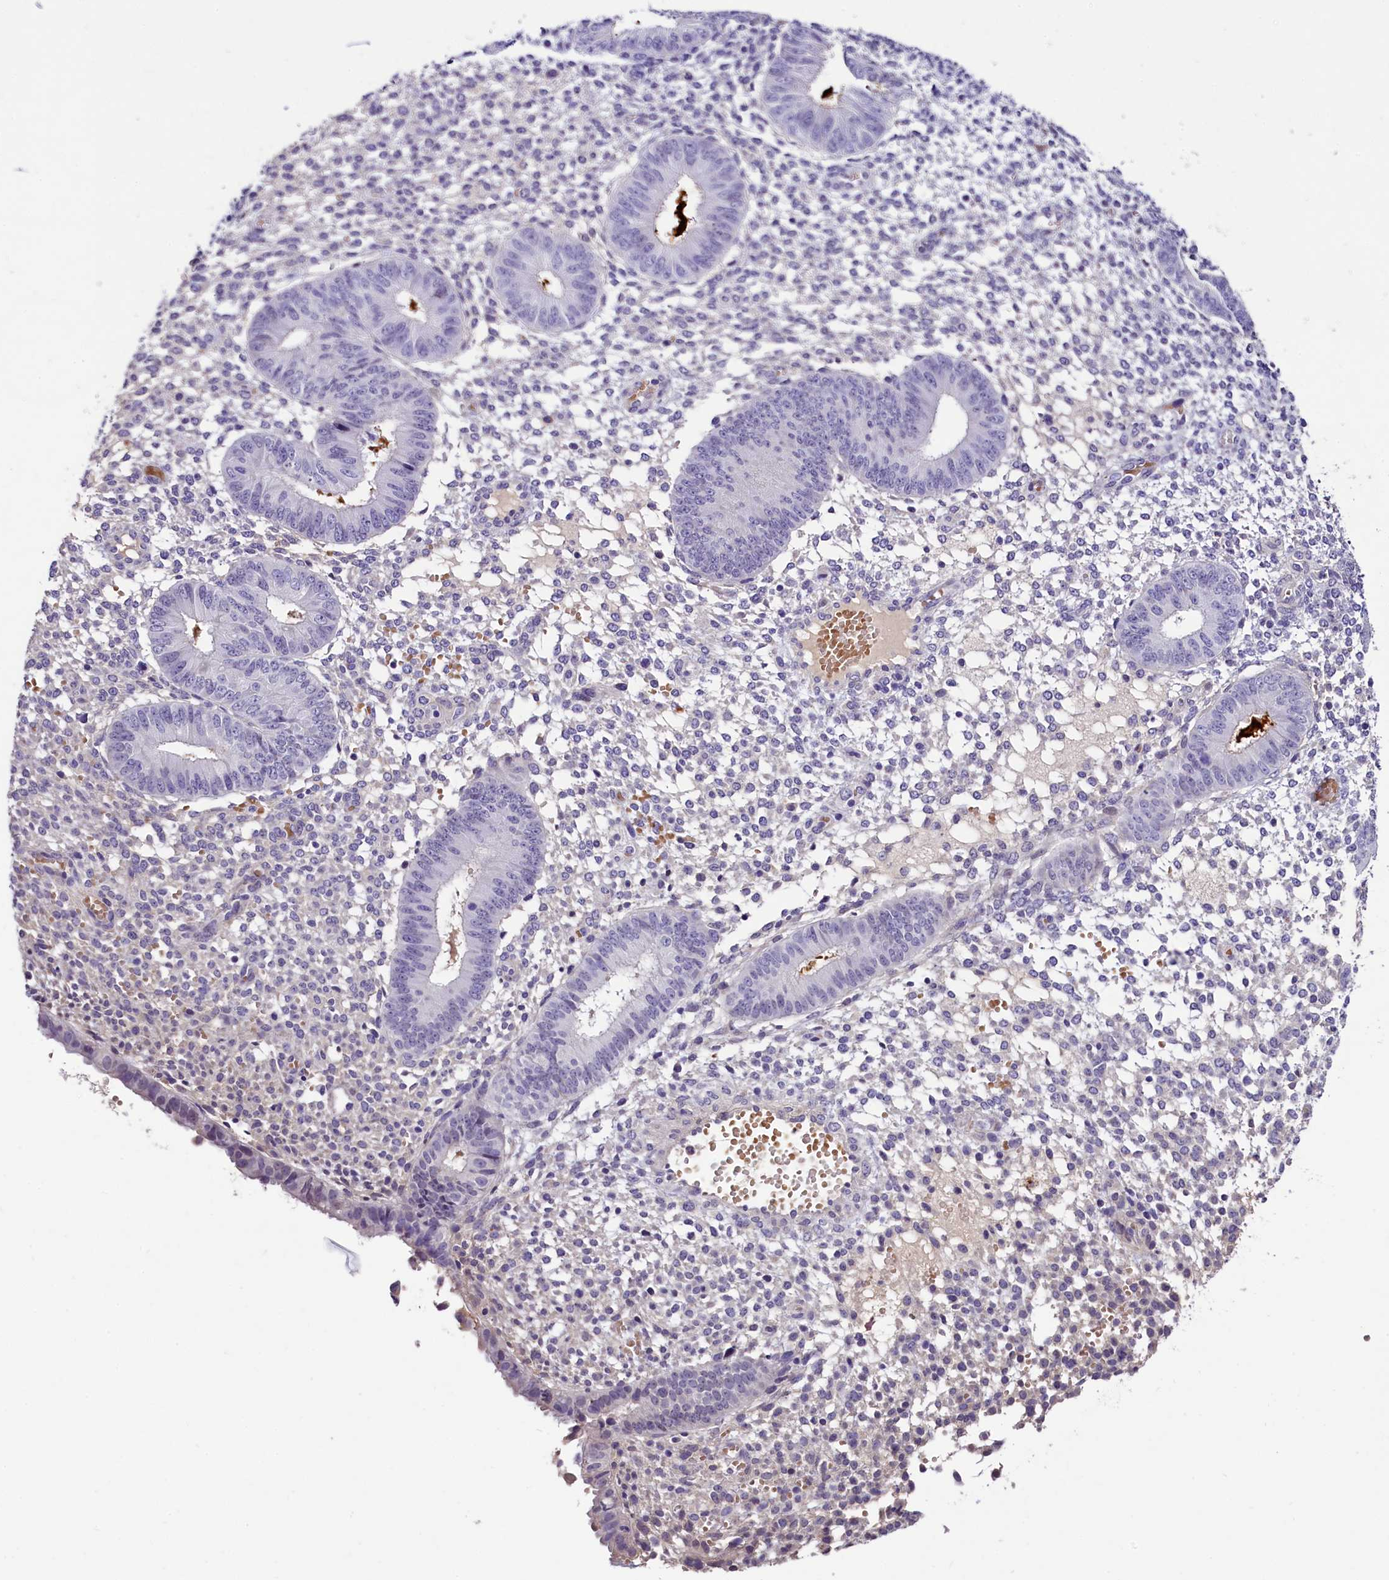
{"staining": {"intensity": "negative", "quantity": "none", "location": "none"}, "tissue": "endometrium", "cell_type": "Cells in endometrial stroma", "image_type": "normal", "snomed": [{"axis": "morphology", "description": "Normal tissue, NOS"}, {"axis": "topography", "description": "Endometrium"}], "caption": "Immunohistochemical staining of normal endometrium shows no significant staining in cells in endometrial stroma. (Brightfield microscopy of DAB immunohistochemistry at high magnification).", "gene": "MEX3B", "patient": {"sex": "female", "age": 49}}